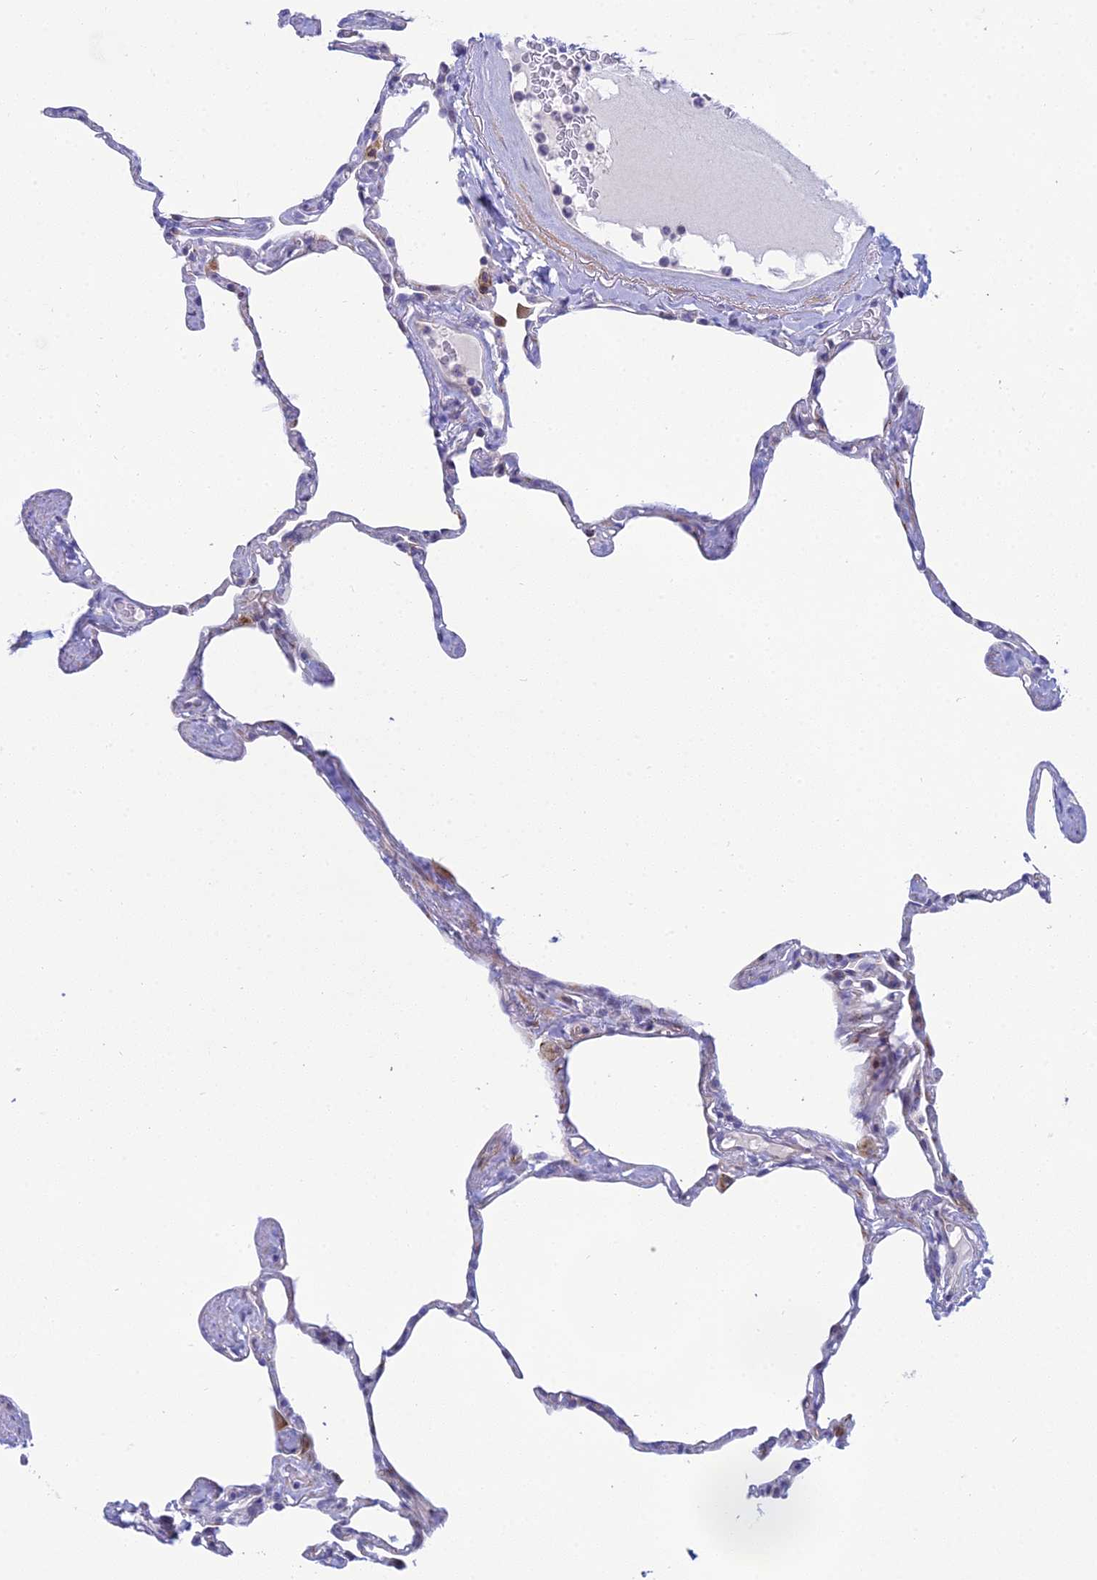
{"staining": {"intensity": "negative", "quantity": "none", "location": "none"}, "tissue": "lung", "cell_type": "Alveolar cells", "image_type": "normal", "snomed": [{"axis": "morphology", "description": "Normal tissue, NOS"}, {"axis": "topography", "description": "Lung"}], "caption": "The photomicrograph exhibits no significant staining in alveolar cells of lung. (DAB (3,3'-diaminobenzidine) immunohistochemistry with hematoxylin counter stain).", "gene": "PRR13", "patient": {"sex": "male", "age": 65}}